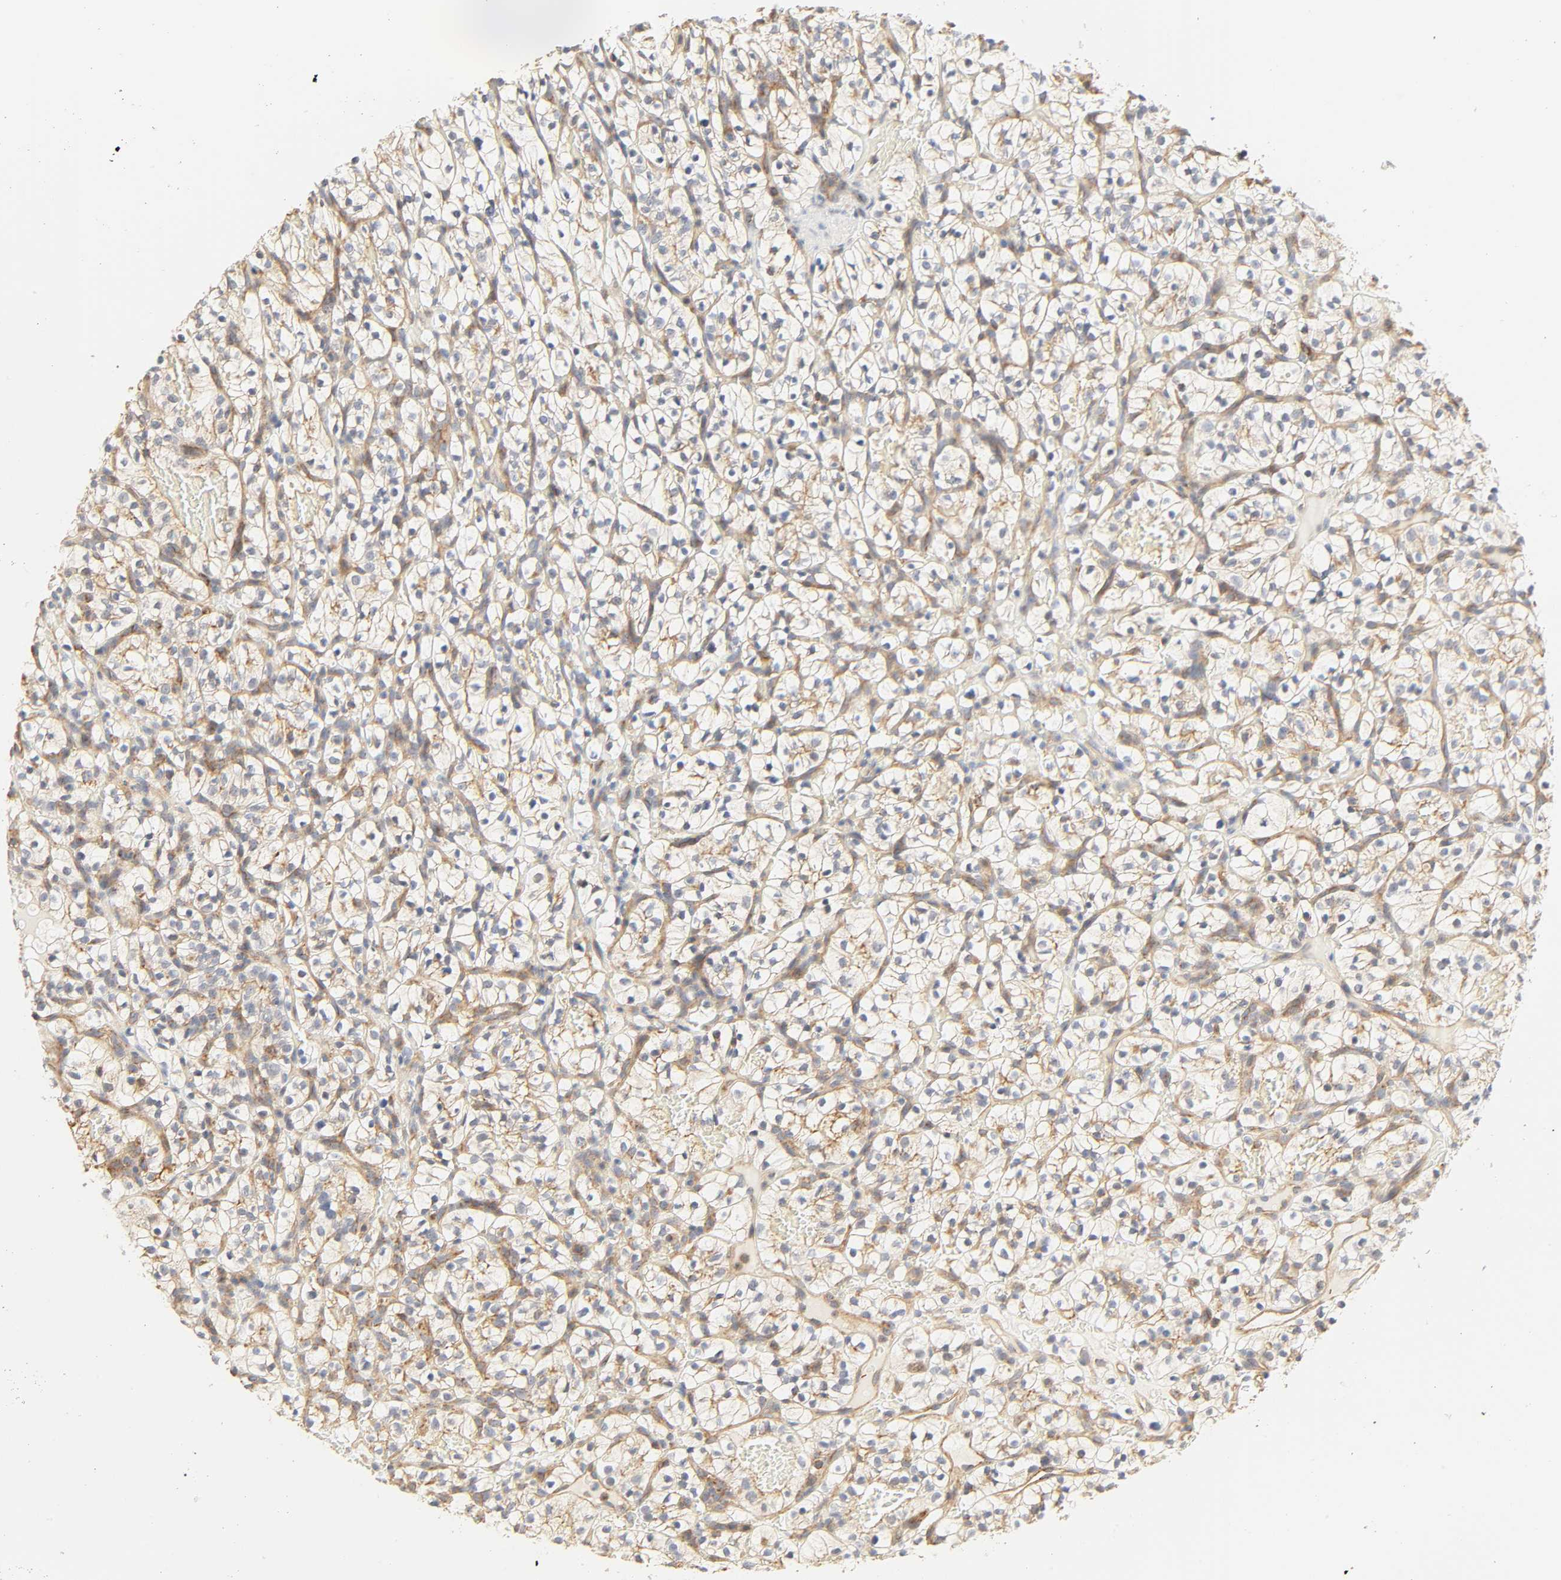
{"staining": {"intensity": "moderate", "quantity": "25%-75%", "location": "cytoplasmic/membranous"}, "tissue": "renal cancer", "cell_type": "Tumor cells", "image_type": "cancer", "snomed": [{"axis": "morphology", "description": "Adenocarcinoma, NOS"}, {"axis": "topography", "description": "Kidney"}], "caption": "Protein expression analysis of human adenocarcinoma (renal) reveals moderate cytoplasmic/membranous expression in approximately 25%-75% of tumor cells.", "gene": "ZMAT5", "patient": {"sex": "female", "age": 57}}